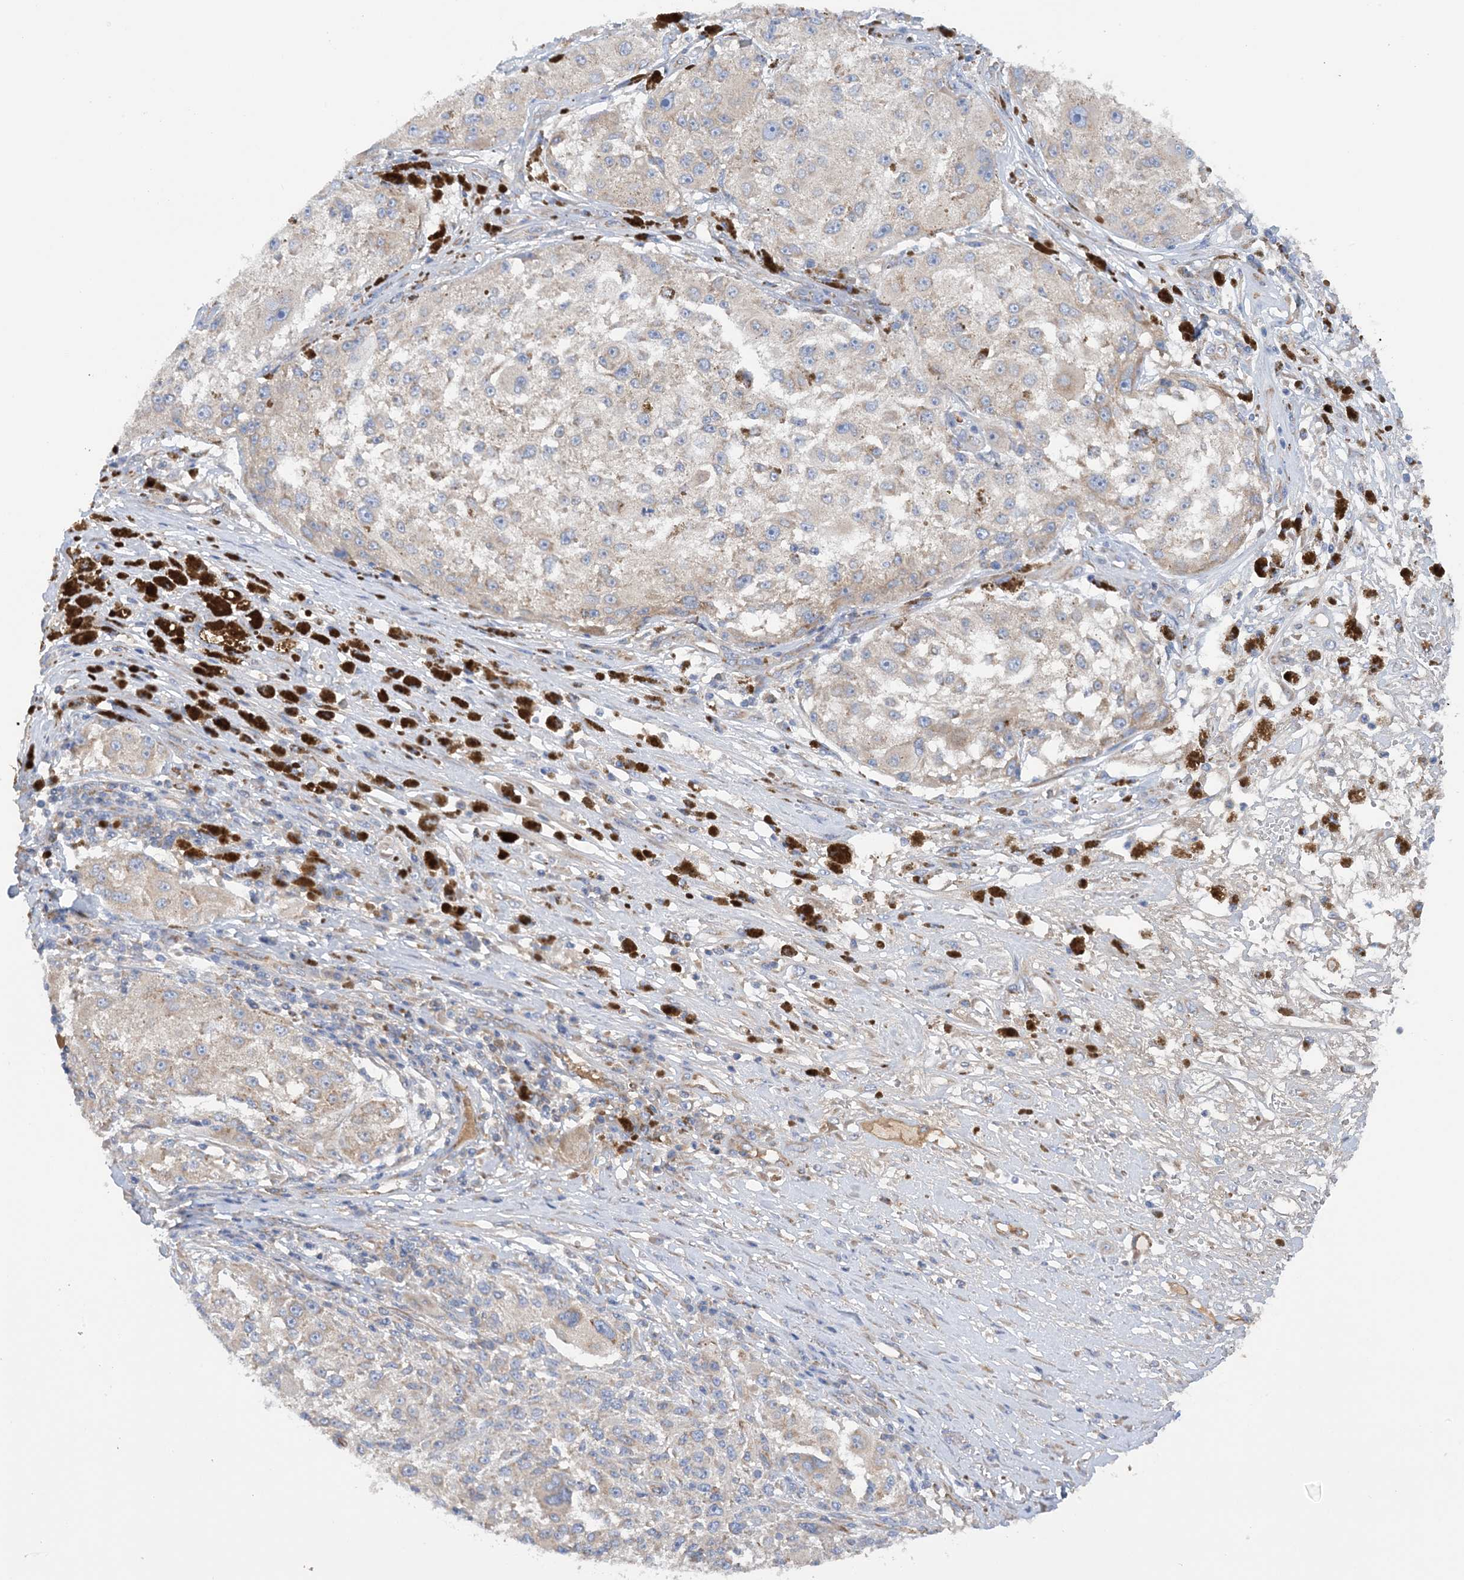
{"staining": {"intensity": "weak", "quantity": "<25%", "location": "cytoplasmic/membranous"}, "tissue": "melanoma", "cell_type": "Tumor cells", "image_type": "cancer", "snomed": [{"axis": "morphology", "description": "Necrosis, NOS"}, {"axis": "morphology", "description": "Malignant melanoma, NOS"}, {"axis": "topography", "description": "Skin"}], "caption": "High magnification brightfield microscopy of melanoma stained with DAB (brown) and counterstained with hematoxylin (blue): tumor cells show no significant staining.", "gene": "SLC5A11", "patient": {"sex": "female", "age": 87}}